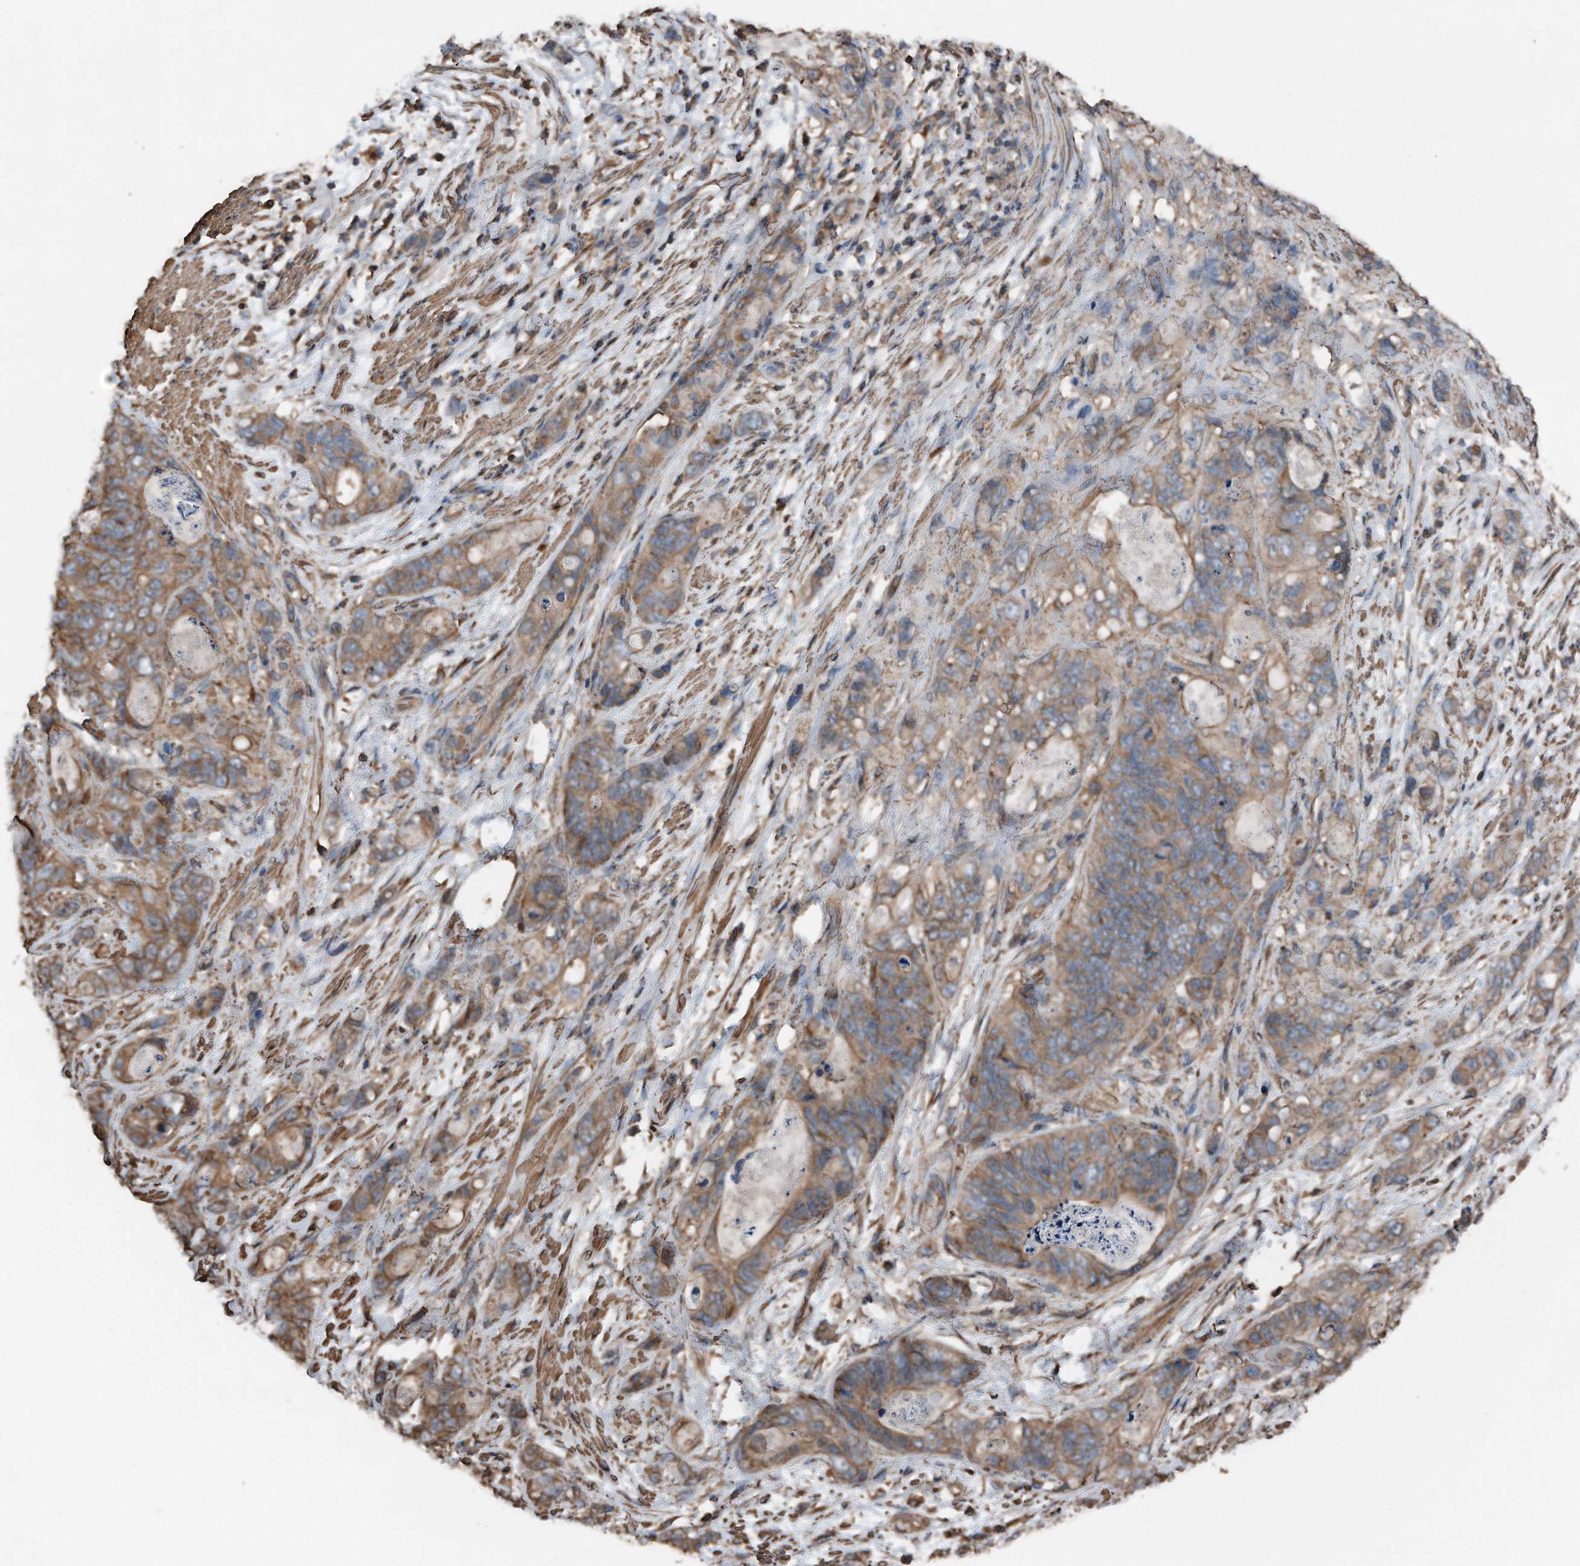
{"staining": {"intensity": "moderate", "quantity": ">75%", "location": "cytoplasmic/membranous"}, "tissue": "stomach cancer", "cell_type": "Tumor cells", "image_type": "cancer", "snomed": [{"axis": "morphology", "description": "Normal tissue, NOS"}, {"axis": "morphology", "description": "Adenocarcinoma, NOS"}, {"axis": "topography", "description": "Stomach"}], "caption": "Immunohistochemical staining of human stomach cancer displays medium levels of moderate cytoplasmic/membranous positivity in about >75% of tumor cells.", "gene": "RSPO3", "patient": {"sex": "female", "age": 89}}